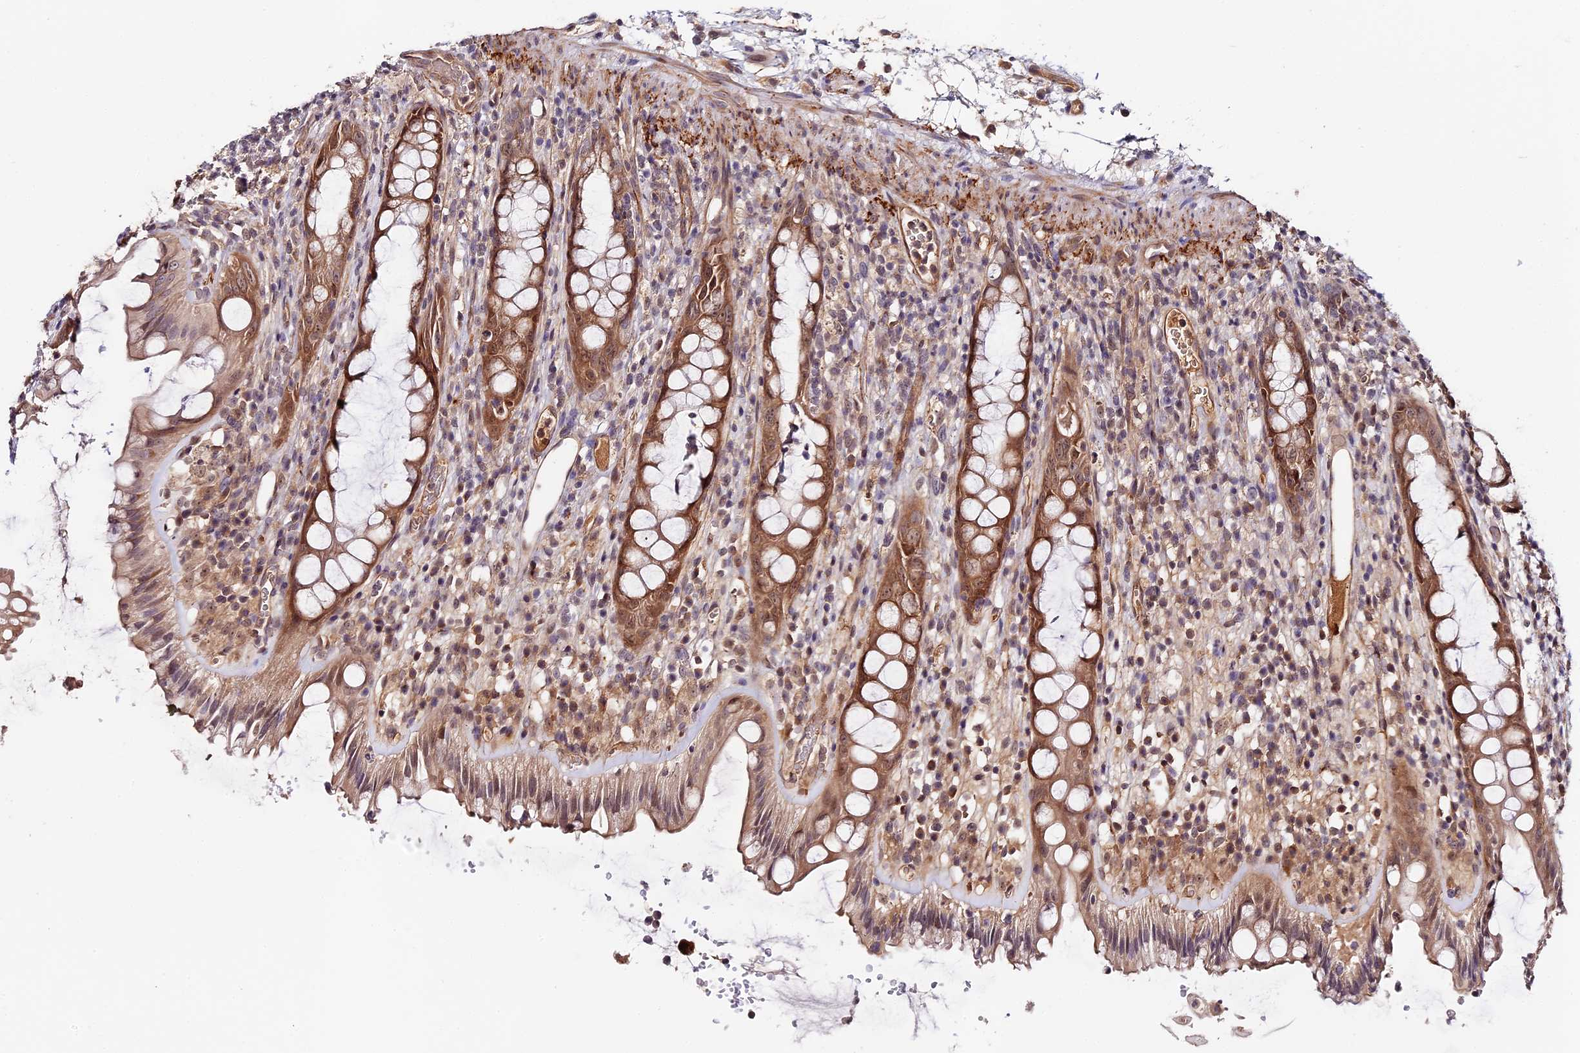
{"staining": {"intensity": "moderate", "quantity": ">75%", "location": "cytoplasmic/membranous,nuclear"}, "tissue": "rectum", "cell_type": "Glandular cells", "image_type": "normal", "snomed": [{"axis": "morphology", "description": "Normal tissue, NOS"}, {"axis": "topography", "description": "Rectum"}], "caption": "Rectum stained with a protein marker shows moderate staining in glandular cells.", "gene": "IMPACT", "patient": {"sex": "female", "age": 57}}